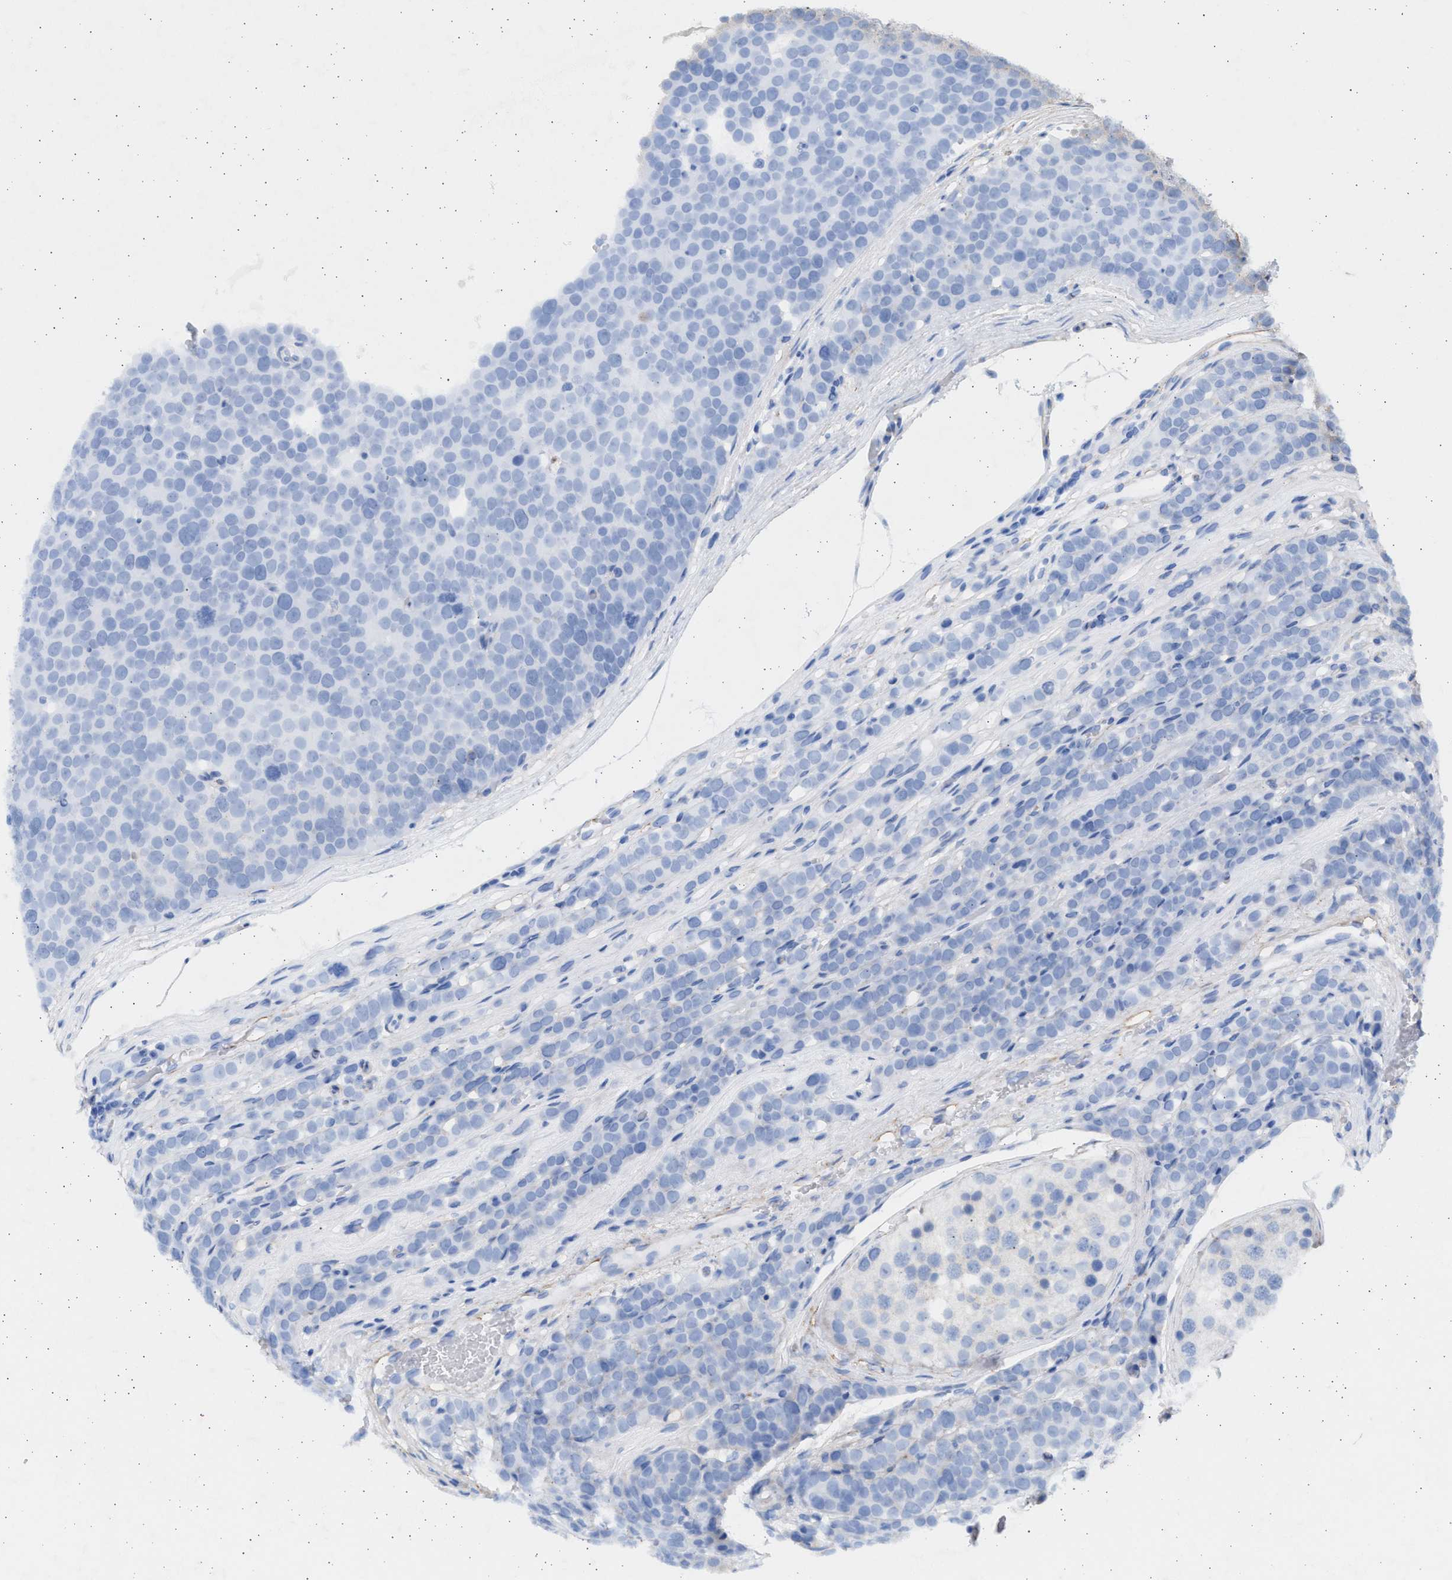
{"staining": {"intensity": "negative", "quantity": "none", "location": "none"}, "tissue": "testis cancer", "cell_type": "Tumor cells", "image_type": "cancer", "snomed": [{"axis": "morphology", "description": "Seminoma, NOS"}, {"axis": "topography", "description": "Testis"}], "caption": "Tumor cells show no significant positivity in testis seminoma. (Brightfield microscopy of DAB IHC at high magnification).", "gene": "NBR1", "patient": {"sex": "male", "age": 71}}